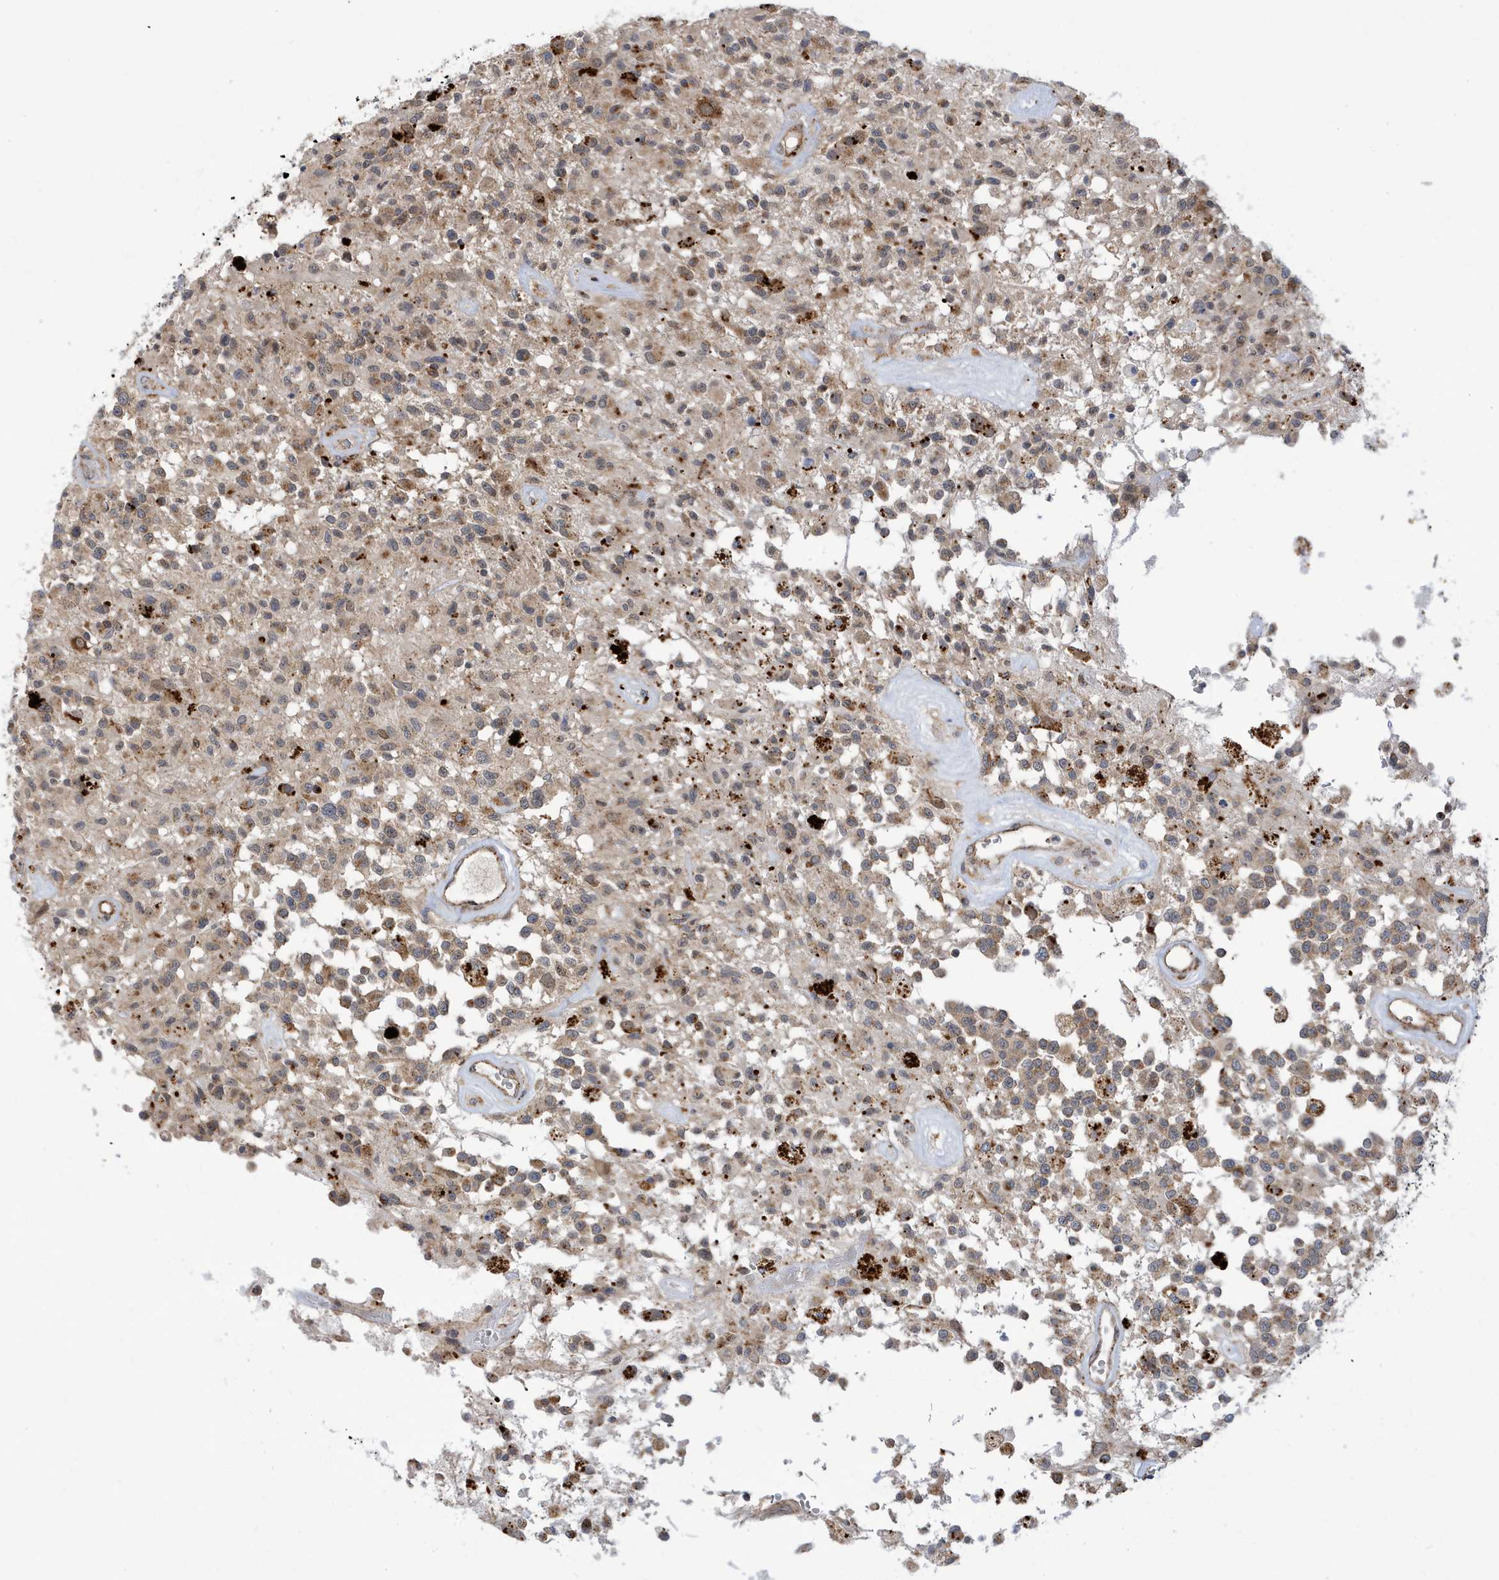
{"staining": {"intensity": "weak", "quantity": ">75%", "location": "cytoplasmic/membranous"}, "tissue": "glioma", "cell_type": "Tumor cells", "image_type": "cancer", "snomed": [{"axis": "morphology", "description": "Glioma, malignant, High grade"}, {"axis": "morphology", "description": "Glioblastoma, NOS"}, {"axis": "topography", "description": "Brain"}], "caption": "Immunohistochemistry (IHC) (DAB) staining of glioma demonstrates weak cytoplasmic/membranous protein positivity in approximately >75% of tumor cells.", "gene": "ZNF507", "patient": {"sex": "male", "age": 60}}